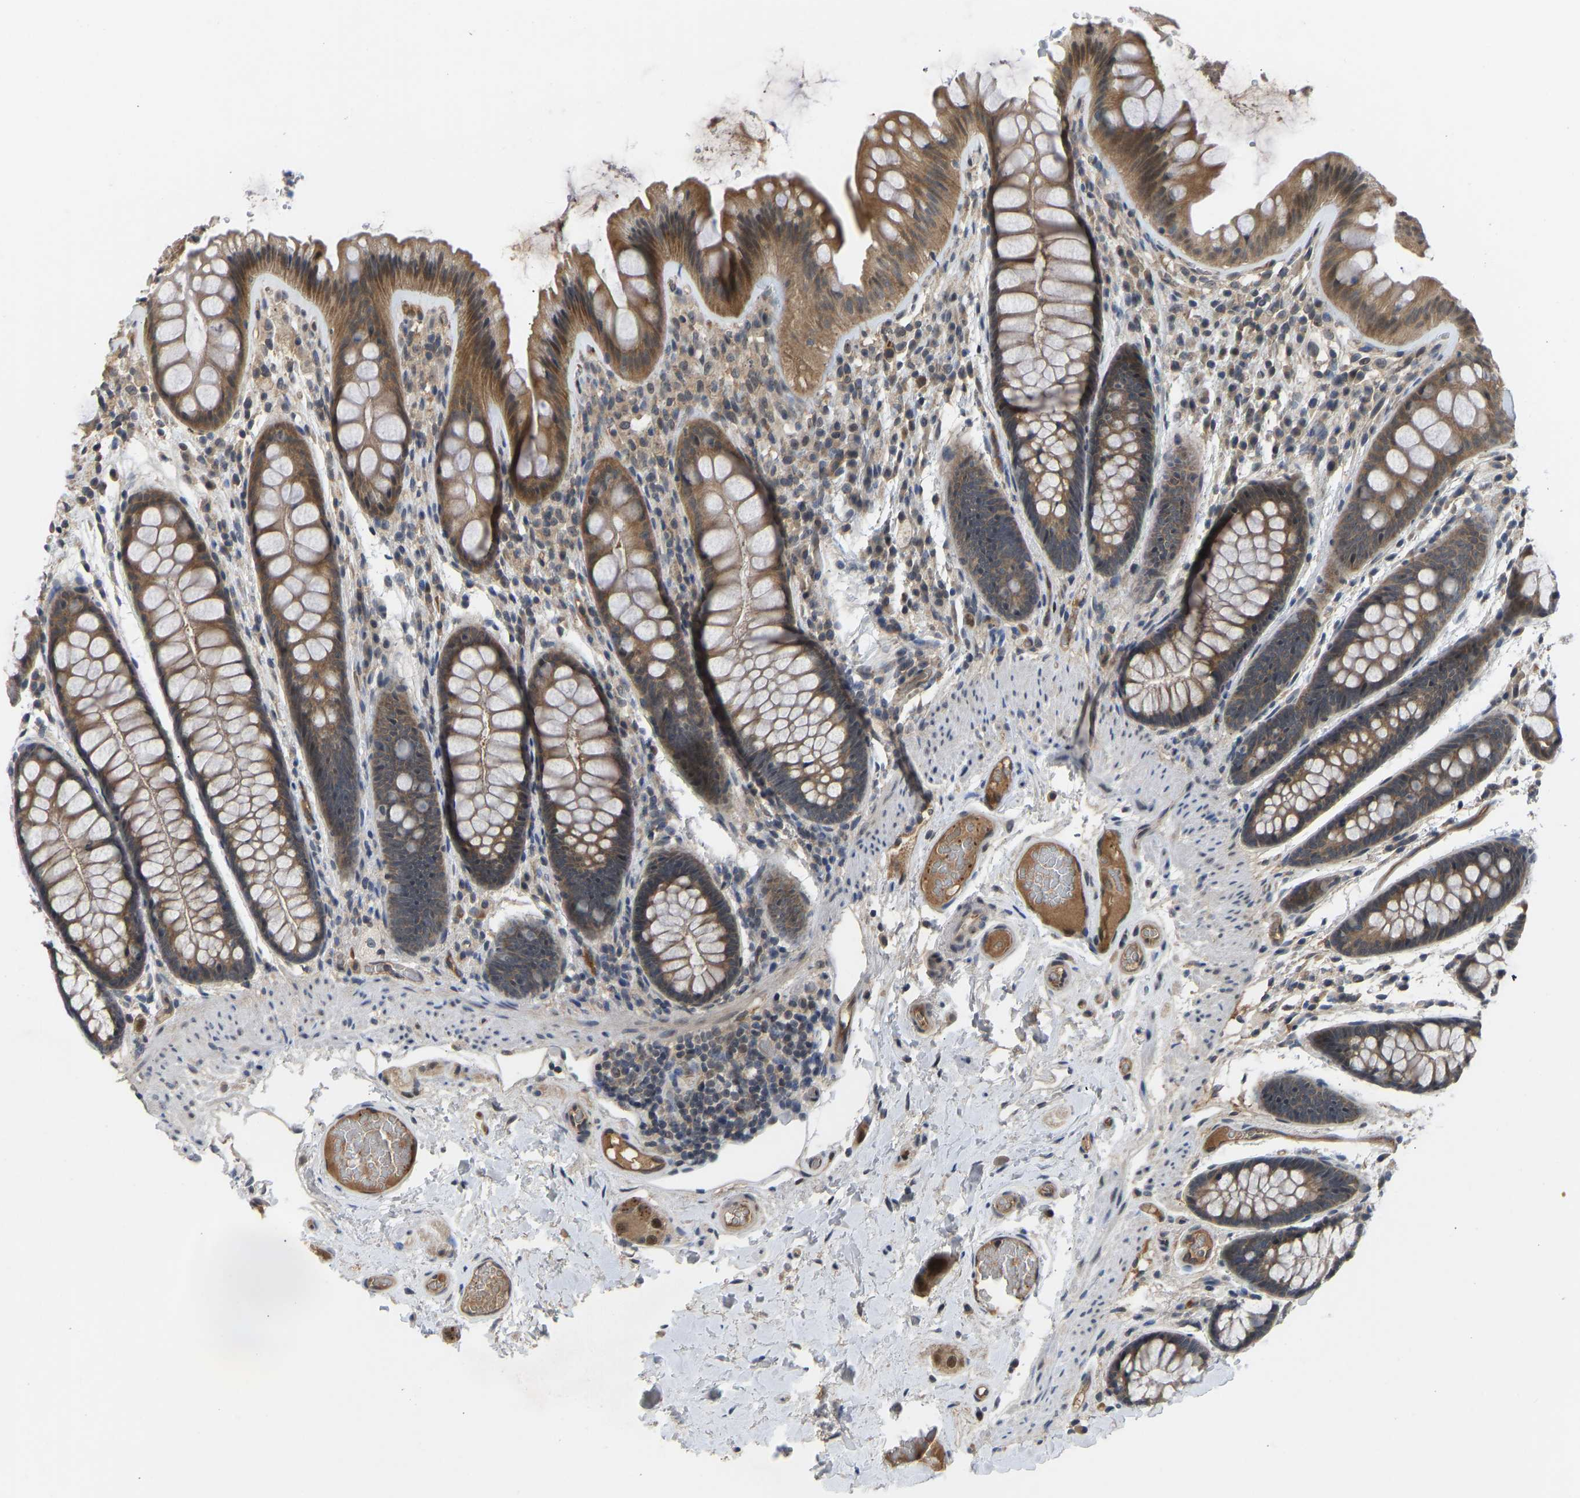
{"staining": {"intensity": "moderate", "quantity": ">75%", "location": "cytoplasmic/membranous"}, "tissue": "colon", "cell_type": "Endothelial cells", "image_type": "normal", "snomed": [{"axis": "morphology", "description": "Normal tissue, NOS"}, {"axis": "topography", "description": "Colon"}], "caption": "Protein analysis of benign colon reveals moderate cytoplasmic/membranous staining in approximately >75% of endothelial cells.", "gene": "ZNF251", "patient": {"sex": "female", "age": 56}}